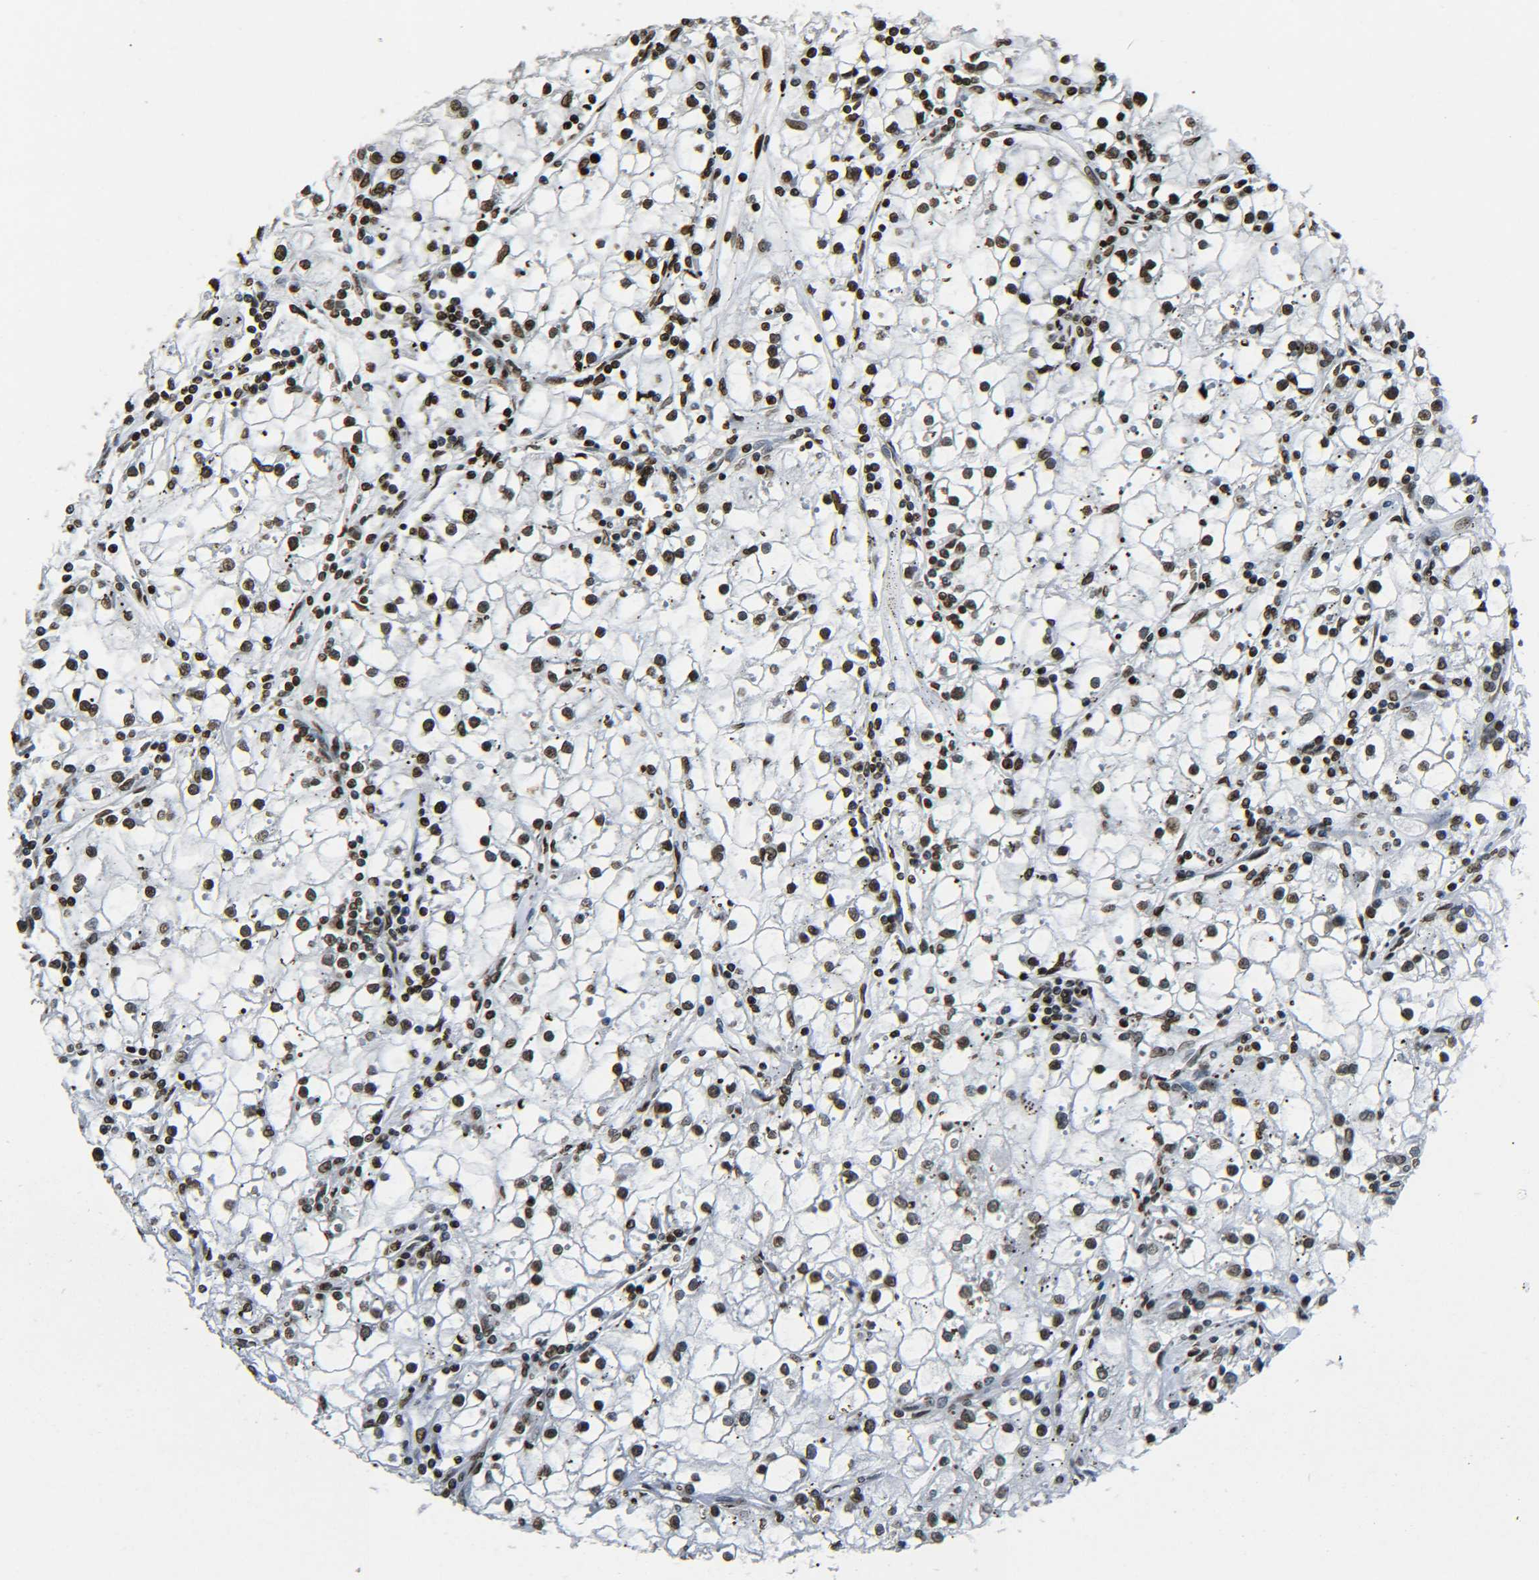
{"staining": {"intensity": "moderate", "quantity": ">75%", "location": "nuclear"}, "tissue": "renal cancer", "cell_type": "Tumor cells", "image_type": "cancer", "snomed": [{"axis": "morphology", "description": "Adenocarcinoma, NOS"}, {"axis": "topography", "description": "Kidney"}], "caption": "Tumor cells show medium levels of moderate nuclear positivity in about >75% of cells in renal adenocarcinoma.", "gene": "H4C16", "patient": {"sex": "male", "age": 56}}